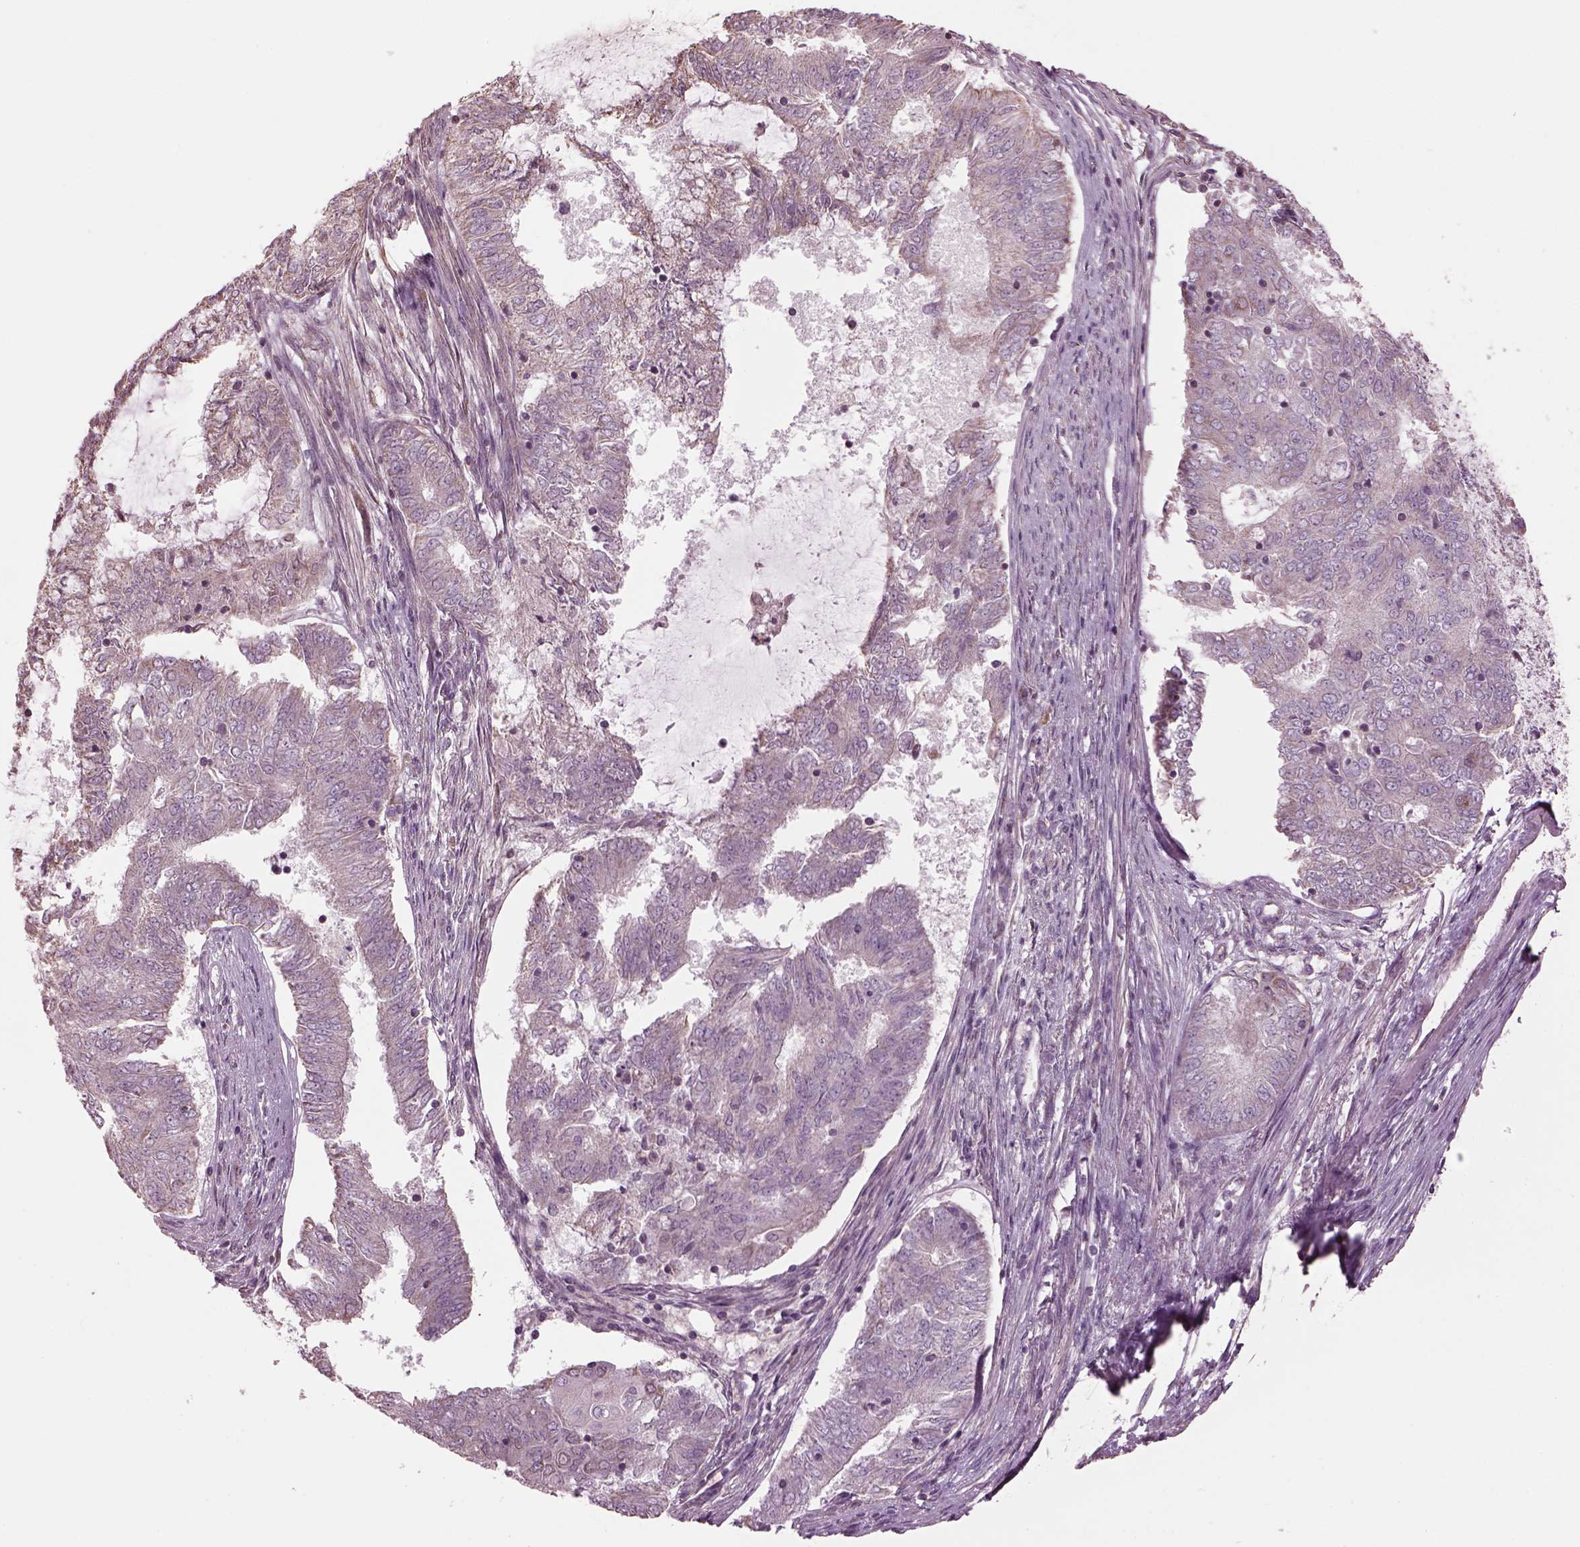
{"staining": {"intensity": "weak", "quantity": "25%-75%", "location": "cytoplasmic/membranous"}, "tissue": "endometrial cancer", "cell_type": "Tumor cells", "image_type": "cancer", "snomed": [{"axis": "morphology", "description": "Adenocarcinoma, NOS"}, {"axis": "topography", "description": "Endometrium"}], "caption": "Weak cytoplasmic/membranous expression for a protein is identified in approximately 25%-75% of tumor cells of endometrial adenocarcinoma using IHC.", "gene": "SPATA7", "patient": {"sex": "female", "age": 62}}